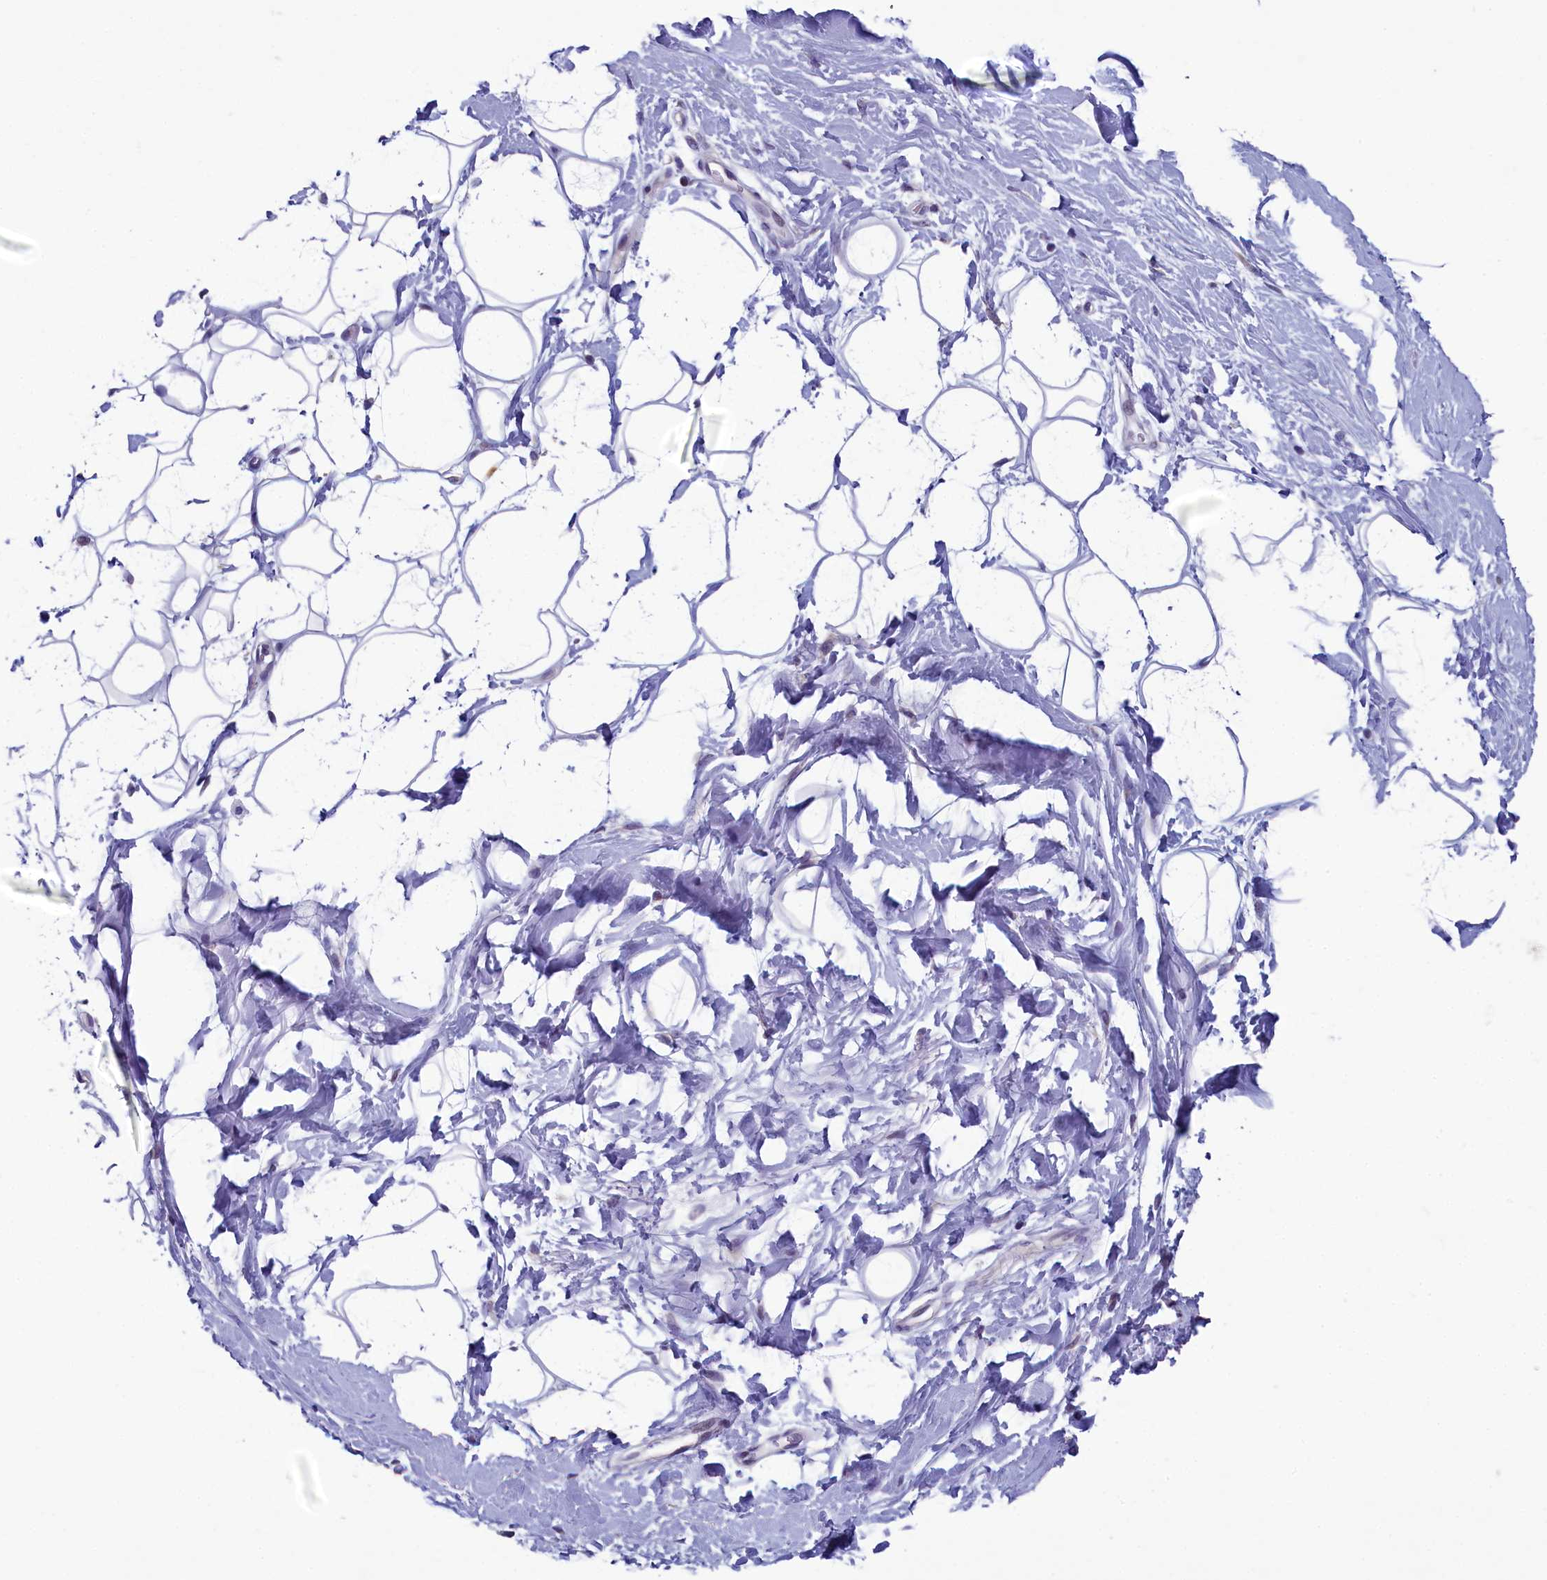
{"staining": {"intensity": "negative", "quantity": "none", "location": "none"}, "tissue": "adipose tissue", "cell_type": "Adipocytes", "image_type": "normal", "snomed": [{"axis": "morphology", "description": "Normal tissue, NOS"}, {"axis": "topography", "description": "Breast"}], "caption": "This is an immunohistochemistry (IHC) histopathology image of benign human adipose tissue. There is no staining in adipocytes.", "gene": "CNEP1R1", "patient": {"sex": "female", "age": 26}}